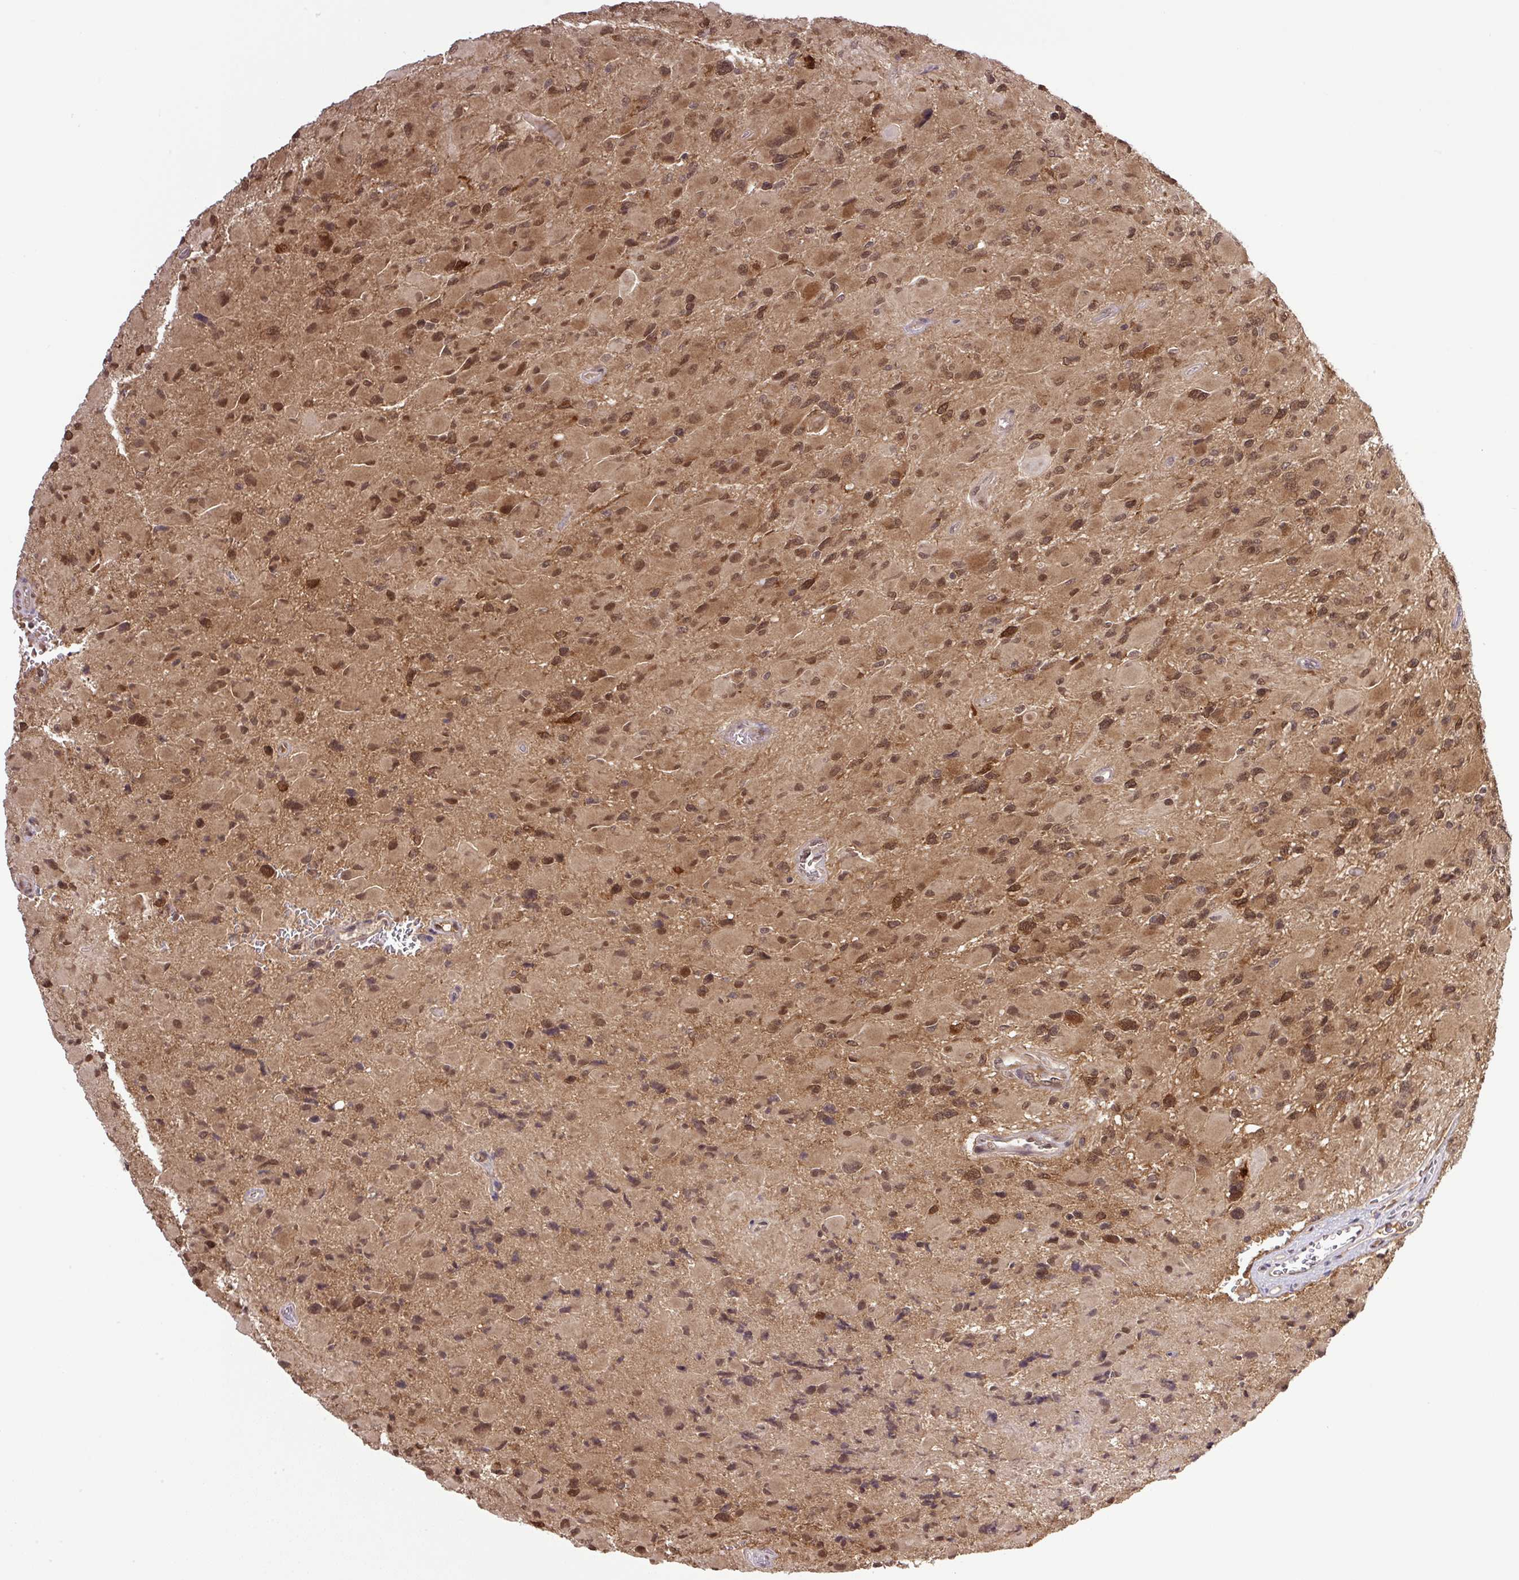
{"staining": {"intensity": "moderate", "quantity": ">75%", "location": "cytoplasmic/membranous,nuclear"}, "tissue": "glioma", "cell_type": "Tumor cells", "image_type": "cancer", "snomed": [{"axis": "morphology", "description": "Glioma, malignant, High grade"}, {"axis": "topography", "description": "Cerebral cortex"}], "caption": "Glioma was stained to show a protein in brown. There is medium levels of moderate cytoplasmic/membranous and nuclear positivity in approximately >75% of tumor cells.", "gene": "SGTA", "patient": {"sex": "female", "age": 36}}